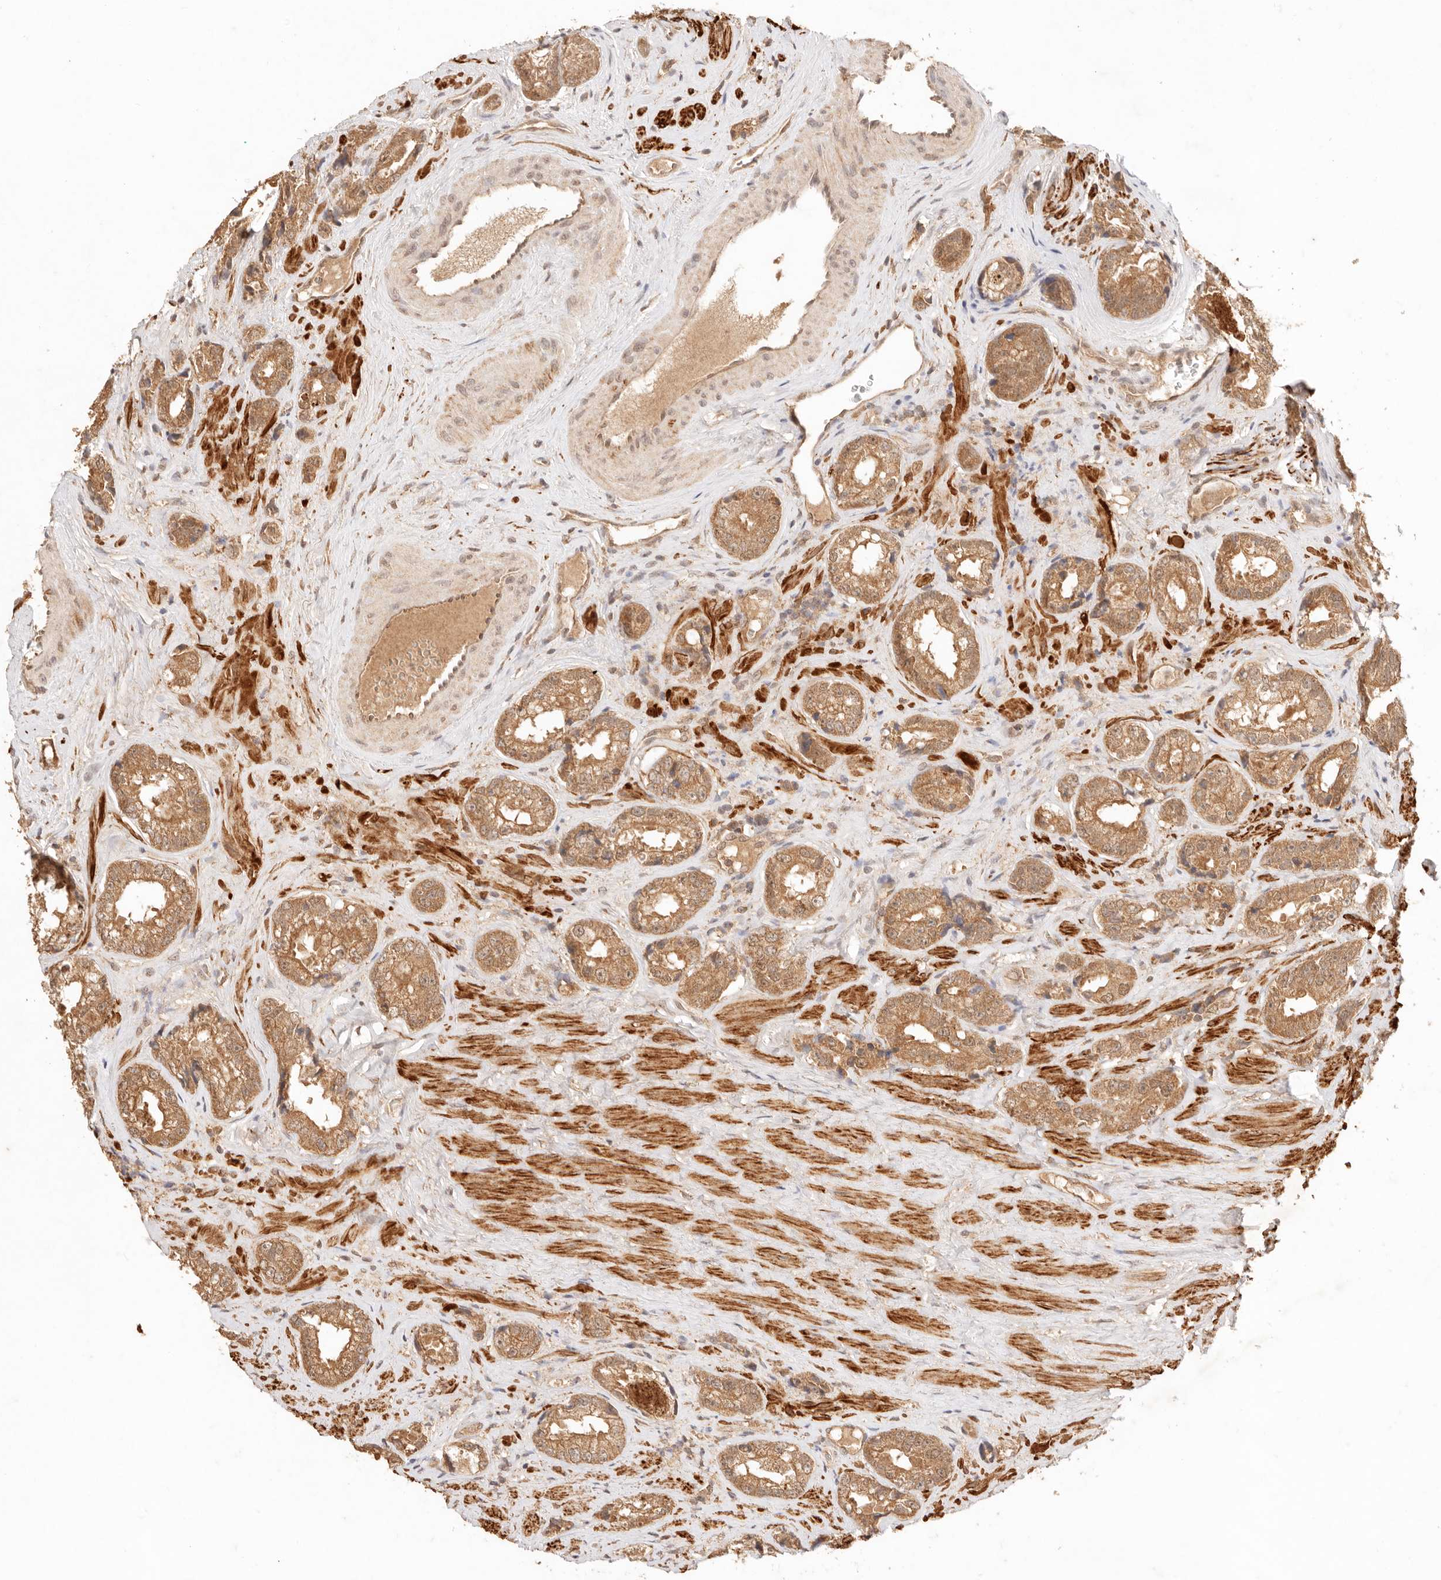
{"staining": {"intensity": "moderate", "quantity": ">75%", "location": "cytoplasmic/membranous"}, "tissue": "prostate cancer", "cell_type": "Tumor cells", "image_type": "cancer", "snomed": [{"axis": "morphology", "description": "Adenocarcinoma, High grade"}, {"axis": "topography", "description": "Prostate"}], "caption": "This is an image of immunohistochemistry staining of adenocarcinoma (high-grade) (prostate), which shows moderate expression in the cytoplasmic/membranous of tumor cells.", "gene": "TRIM11", "patient": {"sex": "male", "age": 61}}